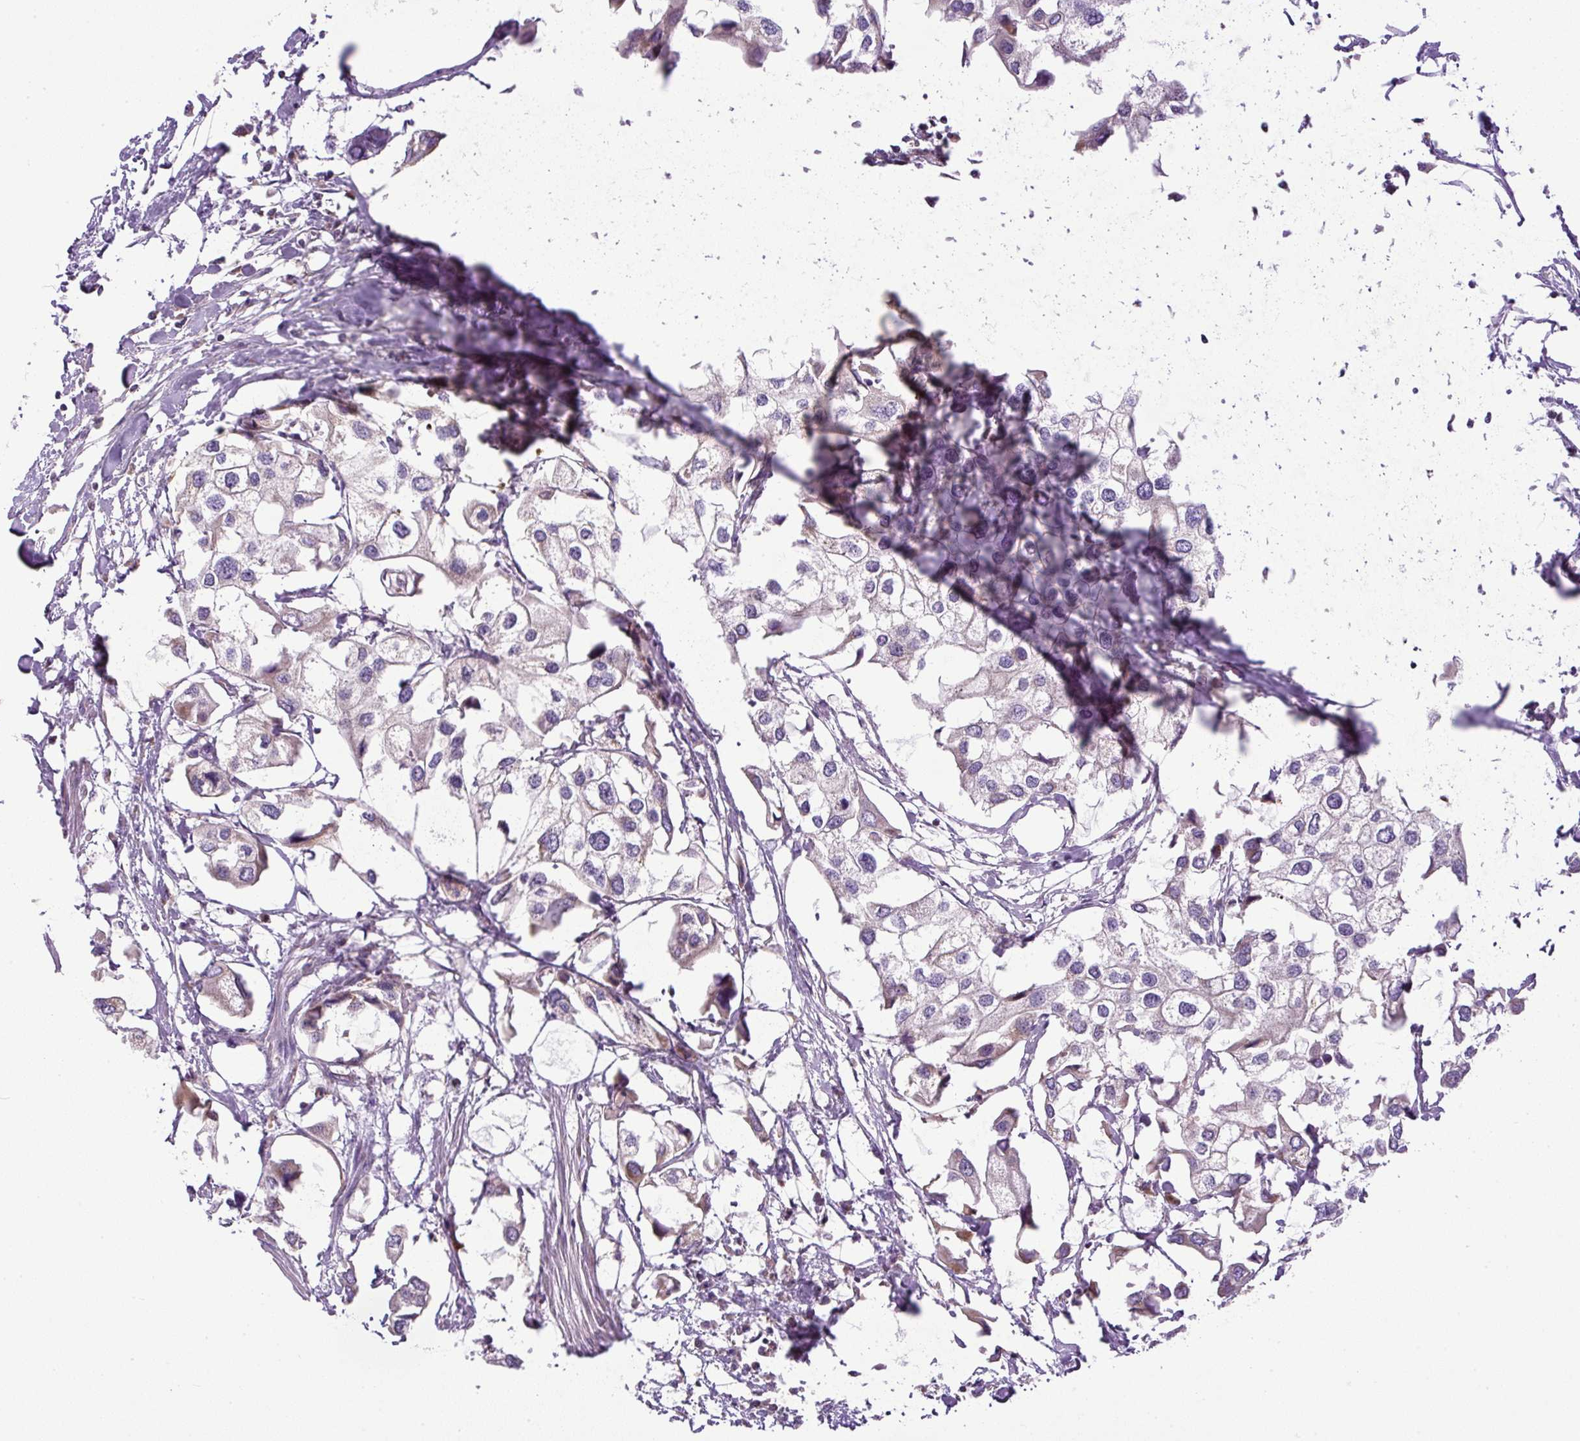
{"staining": {"intensity": "moderate", "quantity": "<25%", "location": "cytoplasmic/membranous"}, "tissue": "urothelial cancer", "cell_type": "Tumor cells", "image_type": "cancer", "snomed": [{"axis": "morphology", "description": "Urothelial carcinoma, High grade"}, {"axis": "topography", "description": "Urinary bladder"}], "caption": "This image demonstrates urothelial carcinoma (high-grade) stained with immunohistochemistry to label a protein in brown. The cytoplasmic/membranous of tumor cells show moderate positivity for the protein. Nuclei are counter-stained blue.", "gene": "ZNF547", "patient": {"sex": "male", "age": 64}}